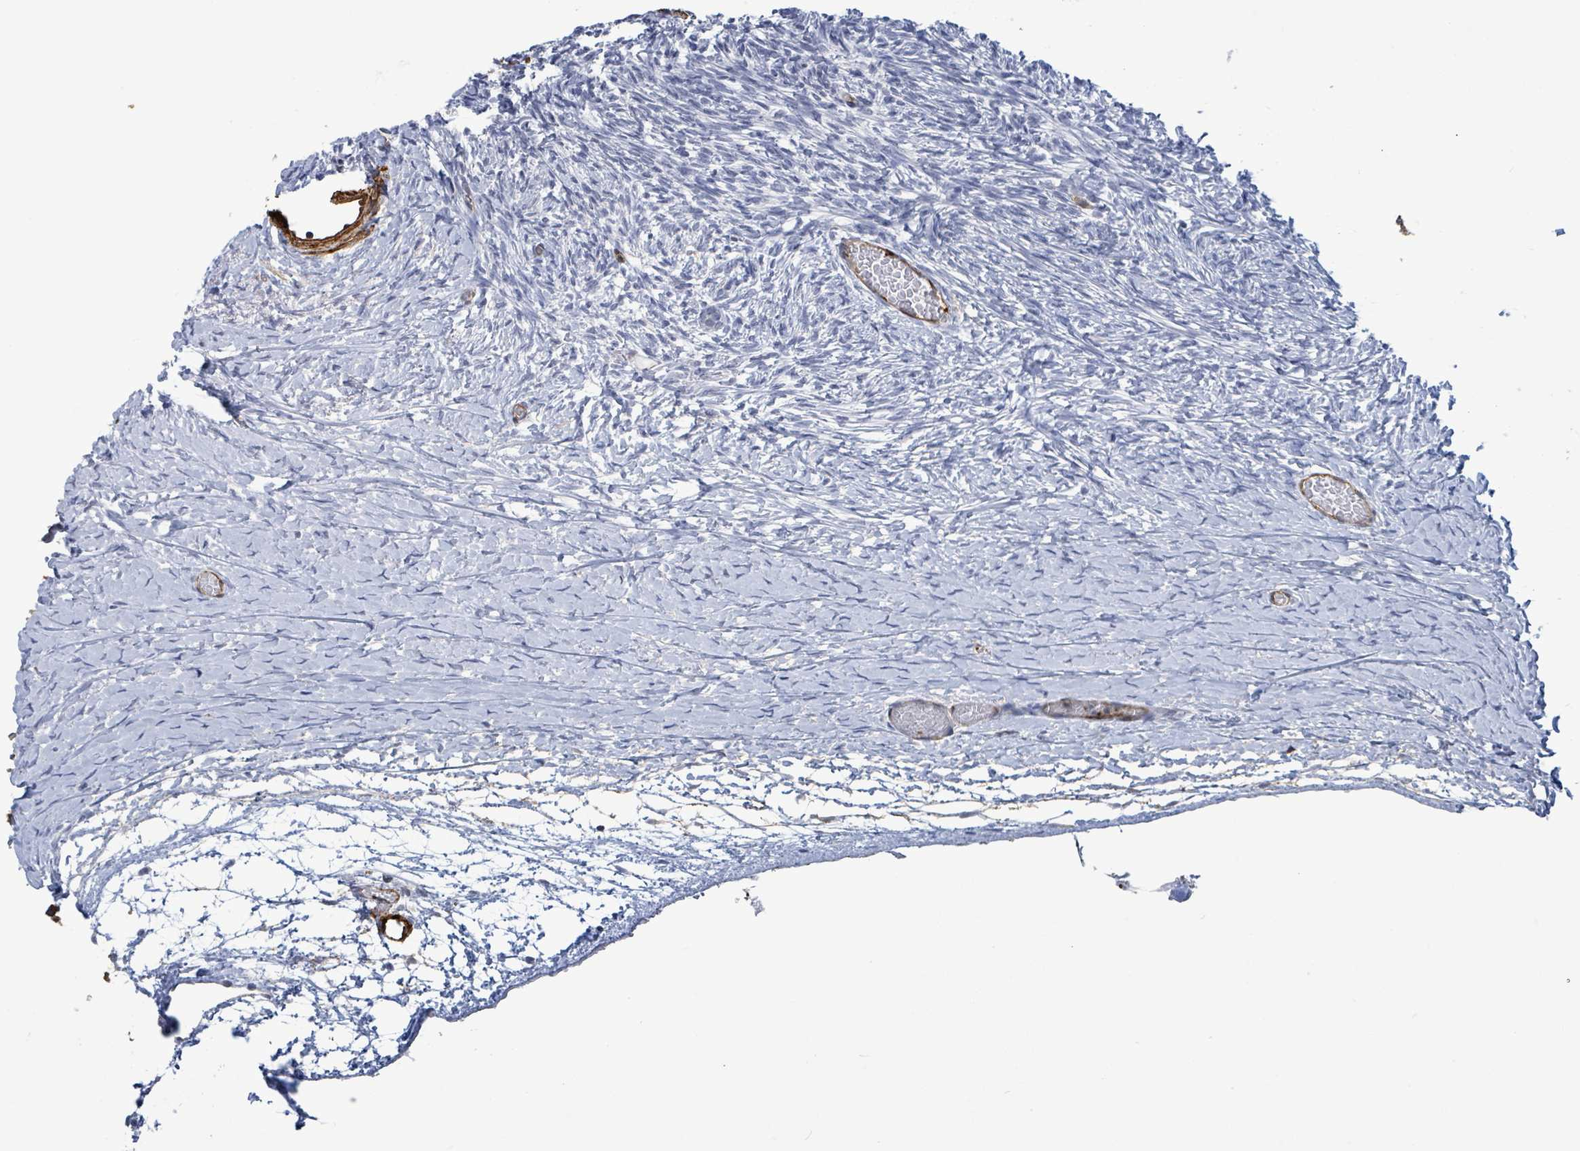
{"staining": {"intensity": "negative", "quantity": "none", "location": "none"}, "tissue": "ovary", "cell_type": "Ovarian stroma cells", "image_type": "normal", "snomed": [{"axis": "morphology", "description": "Normal tissue, NOS"}, {"axis": "topography", "description": "Ovary"}], "caption": "A photomicrograph of ovary stained for a protein exhibits no brown staining in ovarian stroma cells. (DAB immunohistochemistry (IHC) with hematoxylin counter stain).", "gene": "PRKRIP1", "patient": {"sex": "female", "age": 39}}